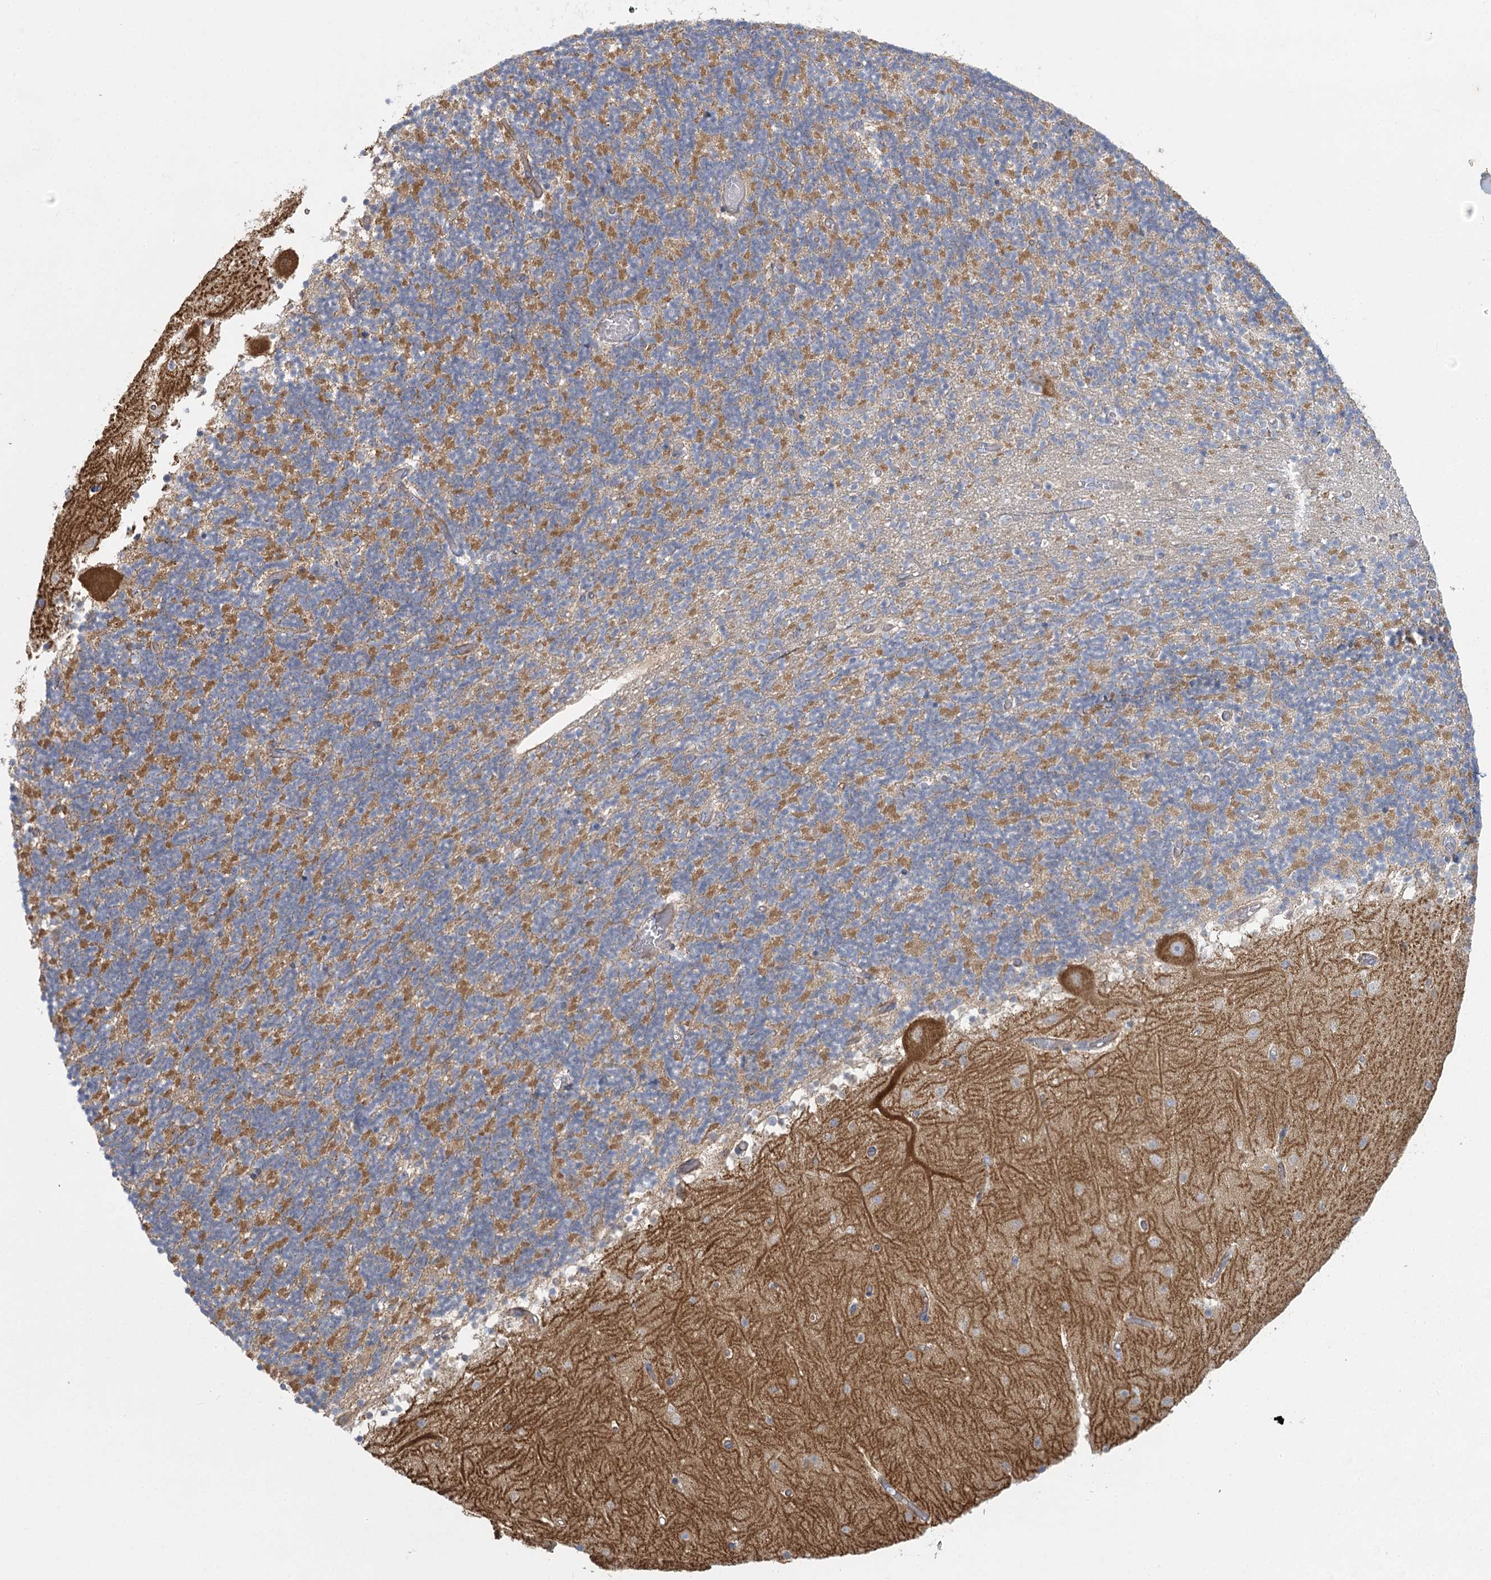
{"staining": {"intensity": "moderate", "quantity": ">75%", "location": "cytoplasmic/membranous"}, "tissue": "cerebellum", "cell_type": "Cells in granular layer", "image_type": "normal", "snomed": [{"axis": "morphology", "description": "Normal tissue, NOS"}, {"axis": "topography", "description": "Cerebellum"}], "caption": "Cerebellum stained with IHC shows moderate cytoplasmic/membranous positivity in about >75% of cells in granular layer. The staining was performed using DAB (3,3'-diaminobenzidine) to visualize the protein expression in brown, while the nuclei were stained in blue with hematoxylin (Magnification: 20x).", "gene": "DHTKD1", "patient": {"sex": "female", "age": 28}}